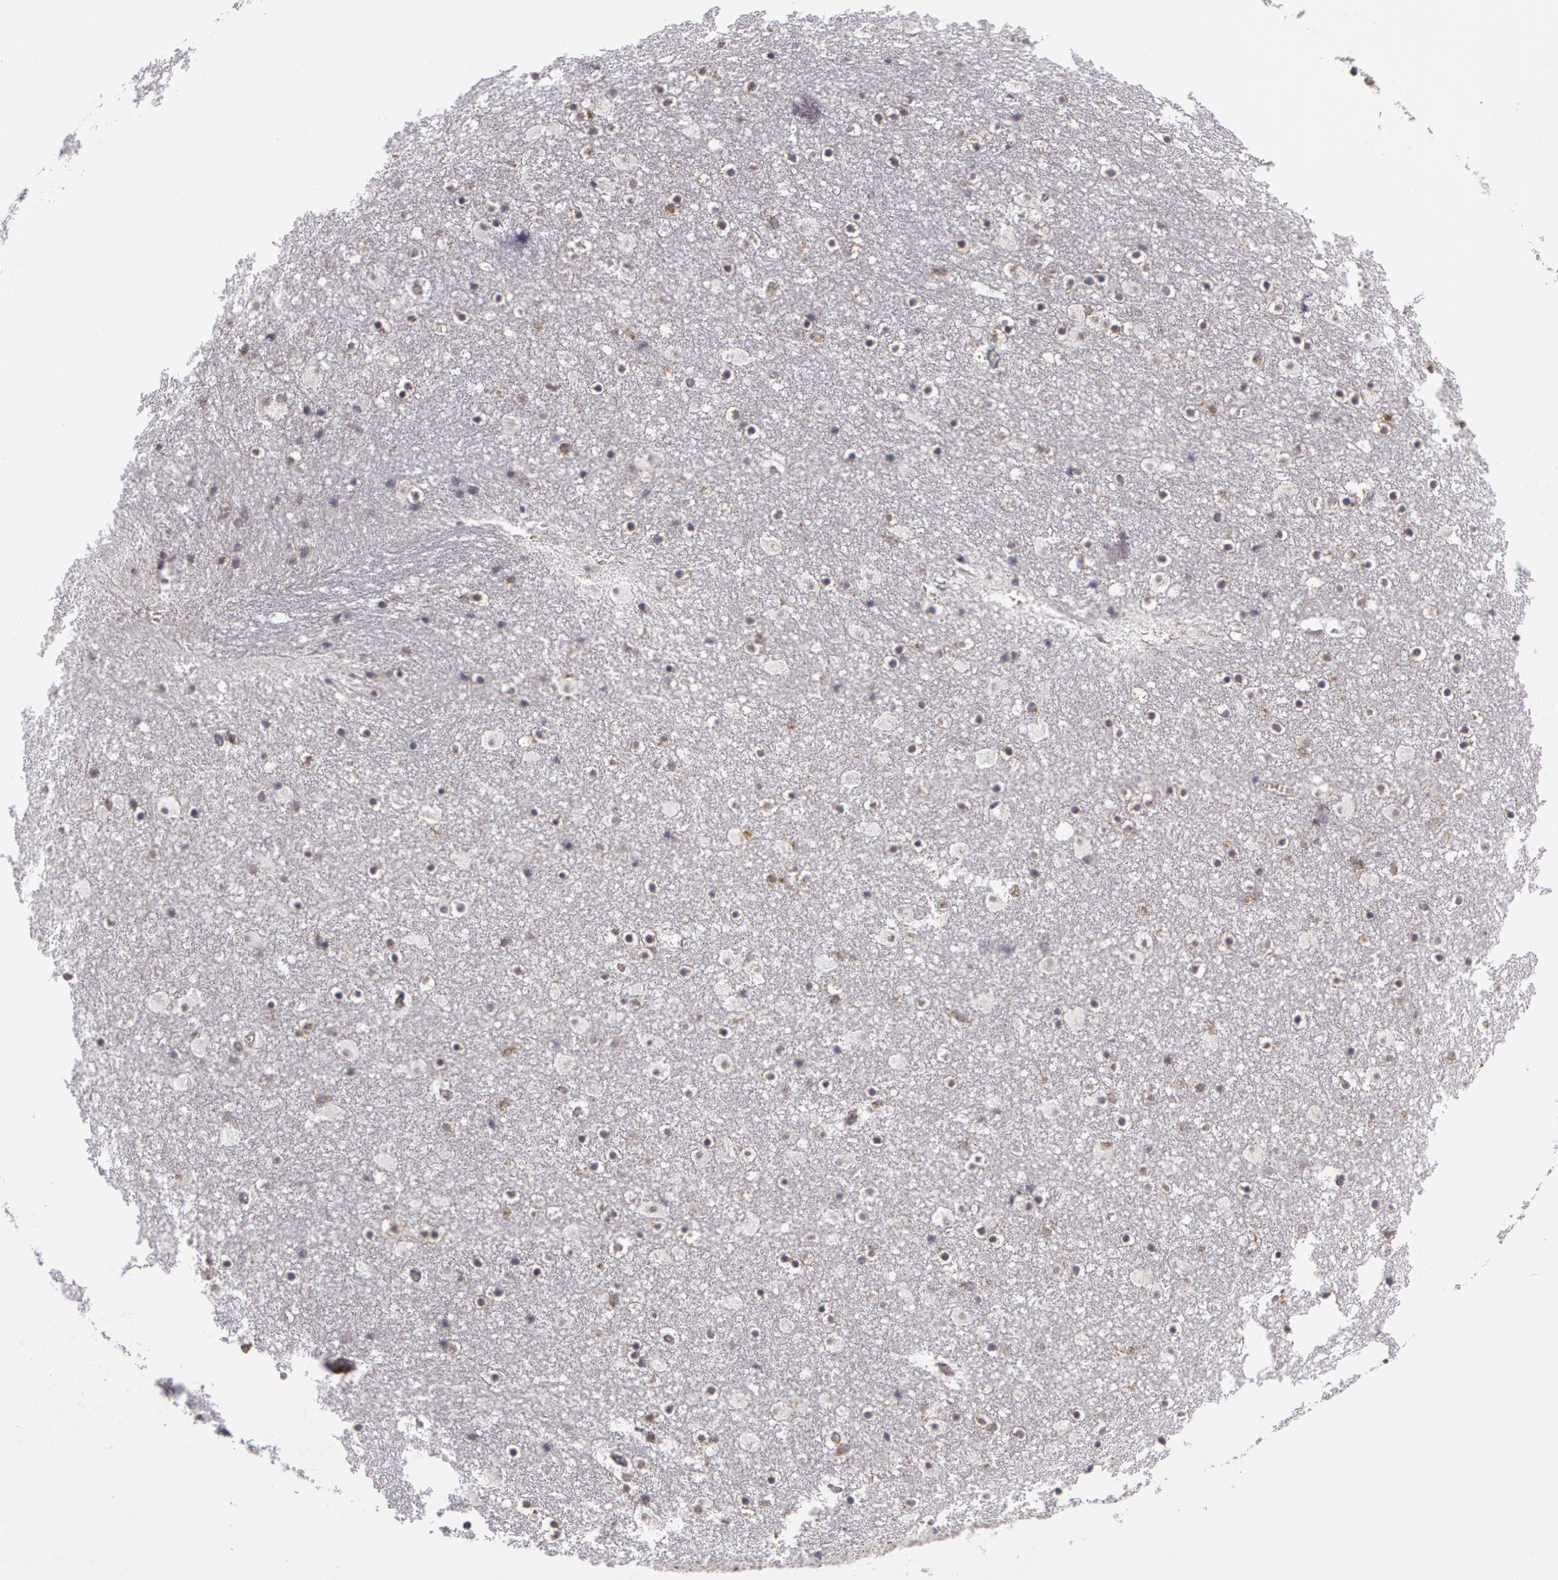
{"staining": {"intensity": "negative", "quantity": "none", "location": "none"}, "tissue": "caudate", "cell_type": "Glial cells", "image_type": "normal", "snomed": [{"axis": "morphology", "description": "Normal tissue, NOS"}, {"axis": "topography", "description": "Lateral ventricle wall"}], "caption": "Protein analysis of normal caudate displays no significant expression in glial cells. (Immunohistochemistry, brightfield microscopy, high magnification).", "gene": "NEK9", "patient": {"sex": "male", "age": 45}}